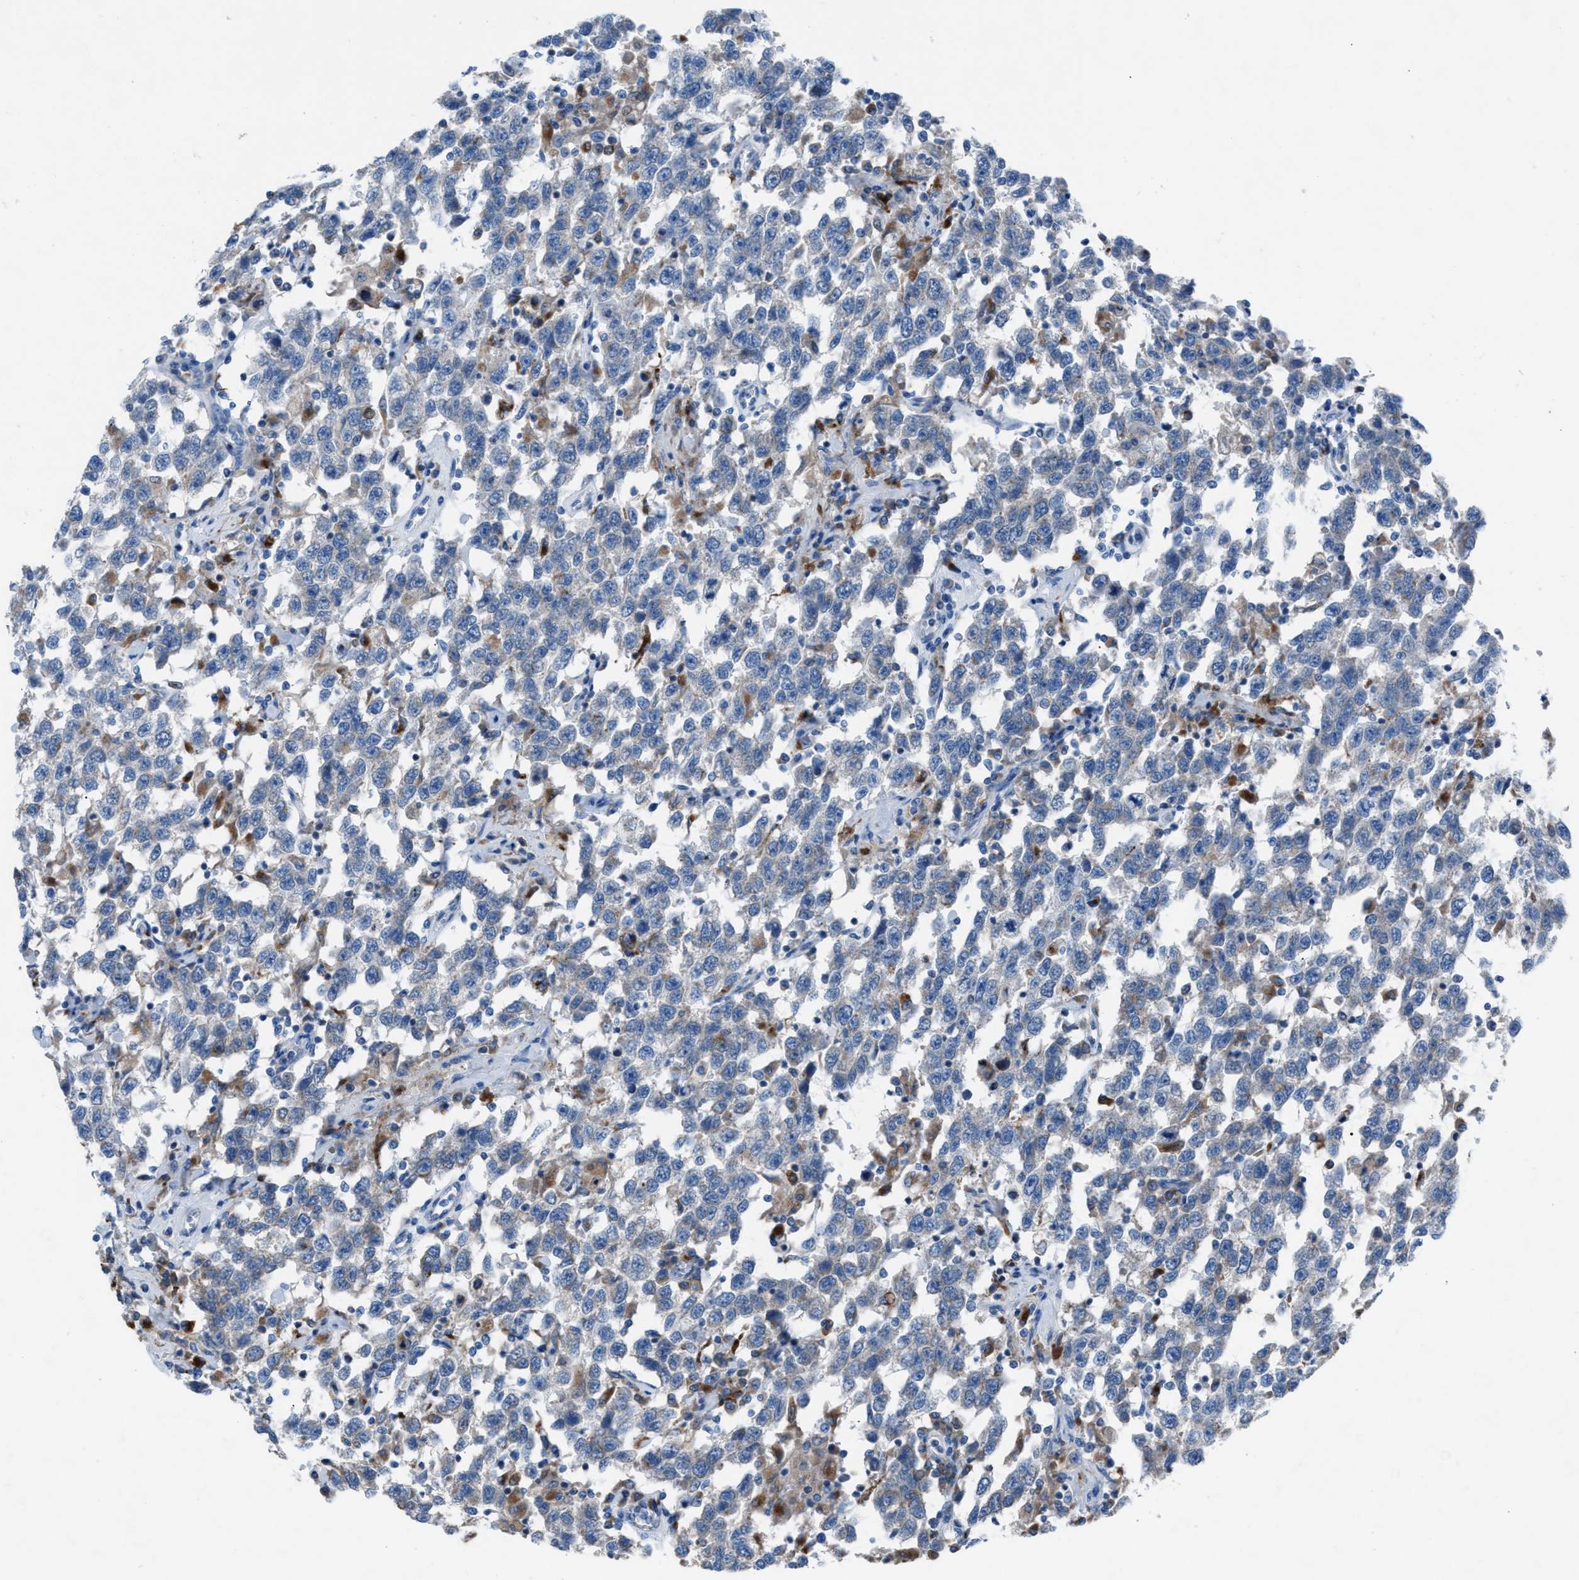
{"staining": {"intensity": "negative", "quantity": "none", "location": "none"}, "tissue": "testis cancer", "cell_type": "Tumor cells", "image_type": "cancer", "snomed": [{"axis": "morphology", "description": "Seminoma, NOS"}, {"axis": "topography", "description": "Testis"}], "caption": "The photomicrograph displays no significant expression in tumor cells of testis cancer (seminoma).", "gene": "CD1B", "patient": {"sex": "male", "age": 41}}